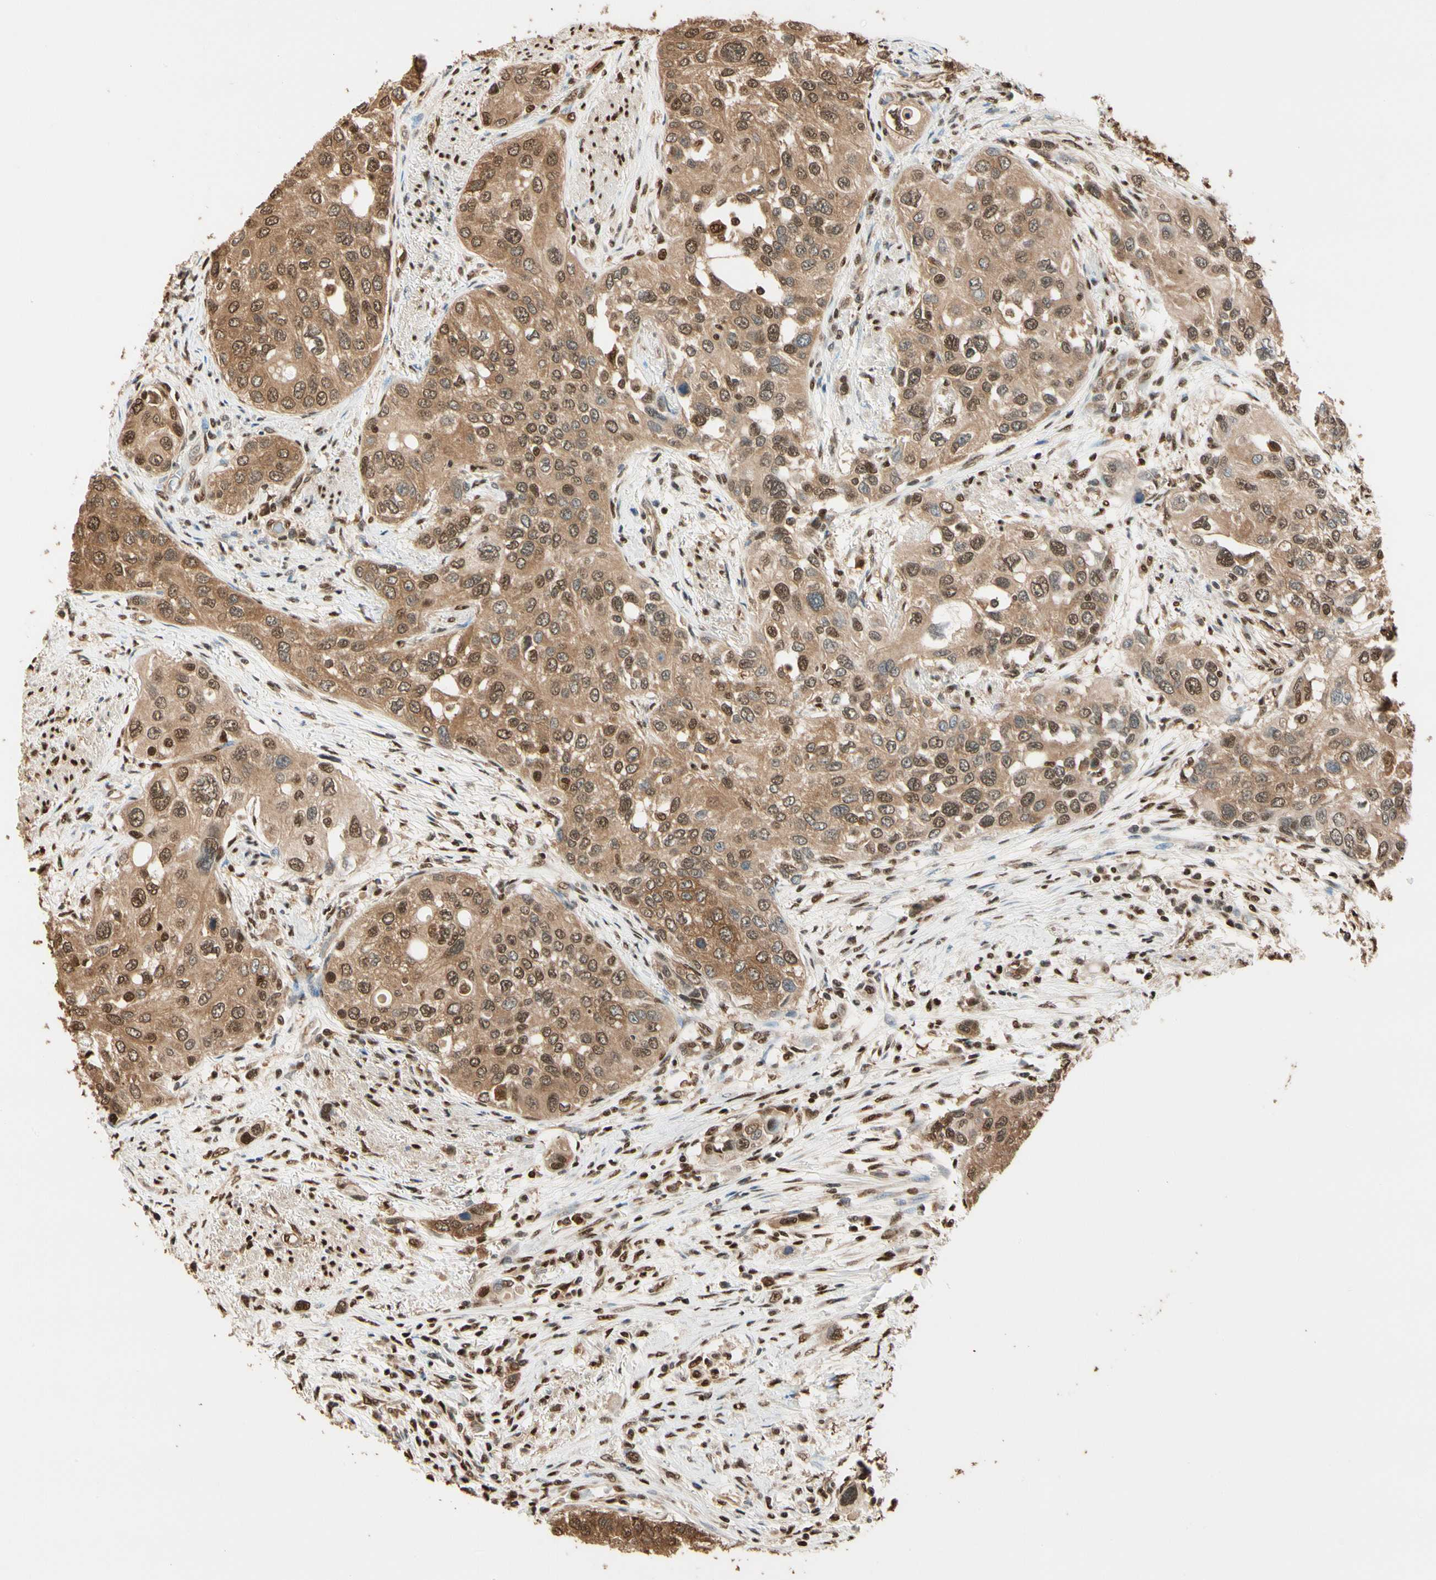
{"staining": {"intensity": "moderate", "quantity": ">75%", "location": "cytoplasmic/membranous,nuclear"}, "tissue": "urothelial cancer", "cell_type": "Tumor cells", "image_type": "cancer", "snomed": [{"axis": "morphology", "description": "Urothelial carcinoma, High grade"}, {"axis": "topography", "description": "Urinary bladder"}], "caption": "Moderate cytoplasmic/membranous and nuclear positivity for a protein is seen in approximately >75% of tumor cells of high-grade urothelial carcinoma using immunohistochemistry (IHC).", "gene": "PNCK", "patient": {"sex": "female", "age": 56}}